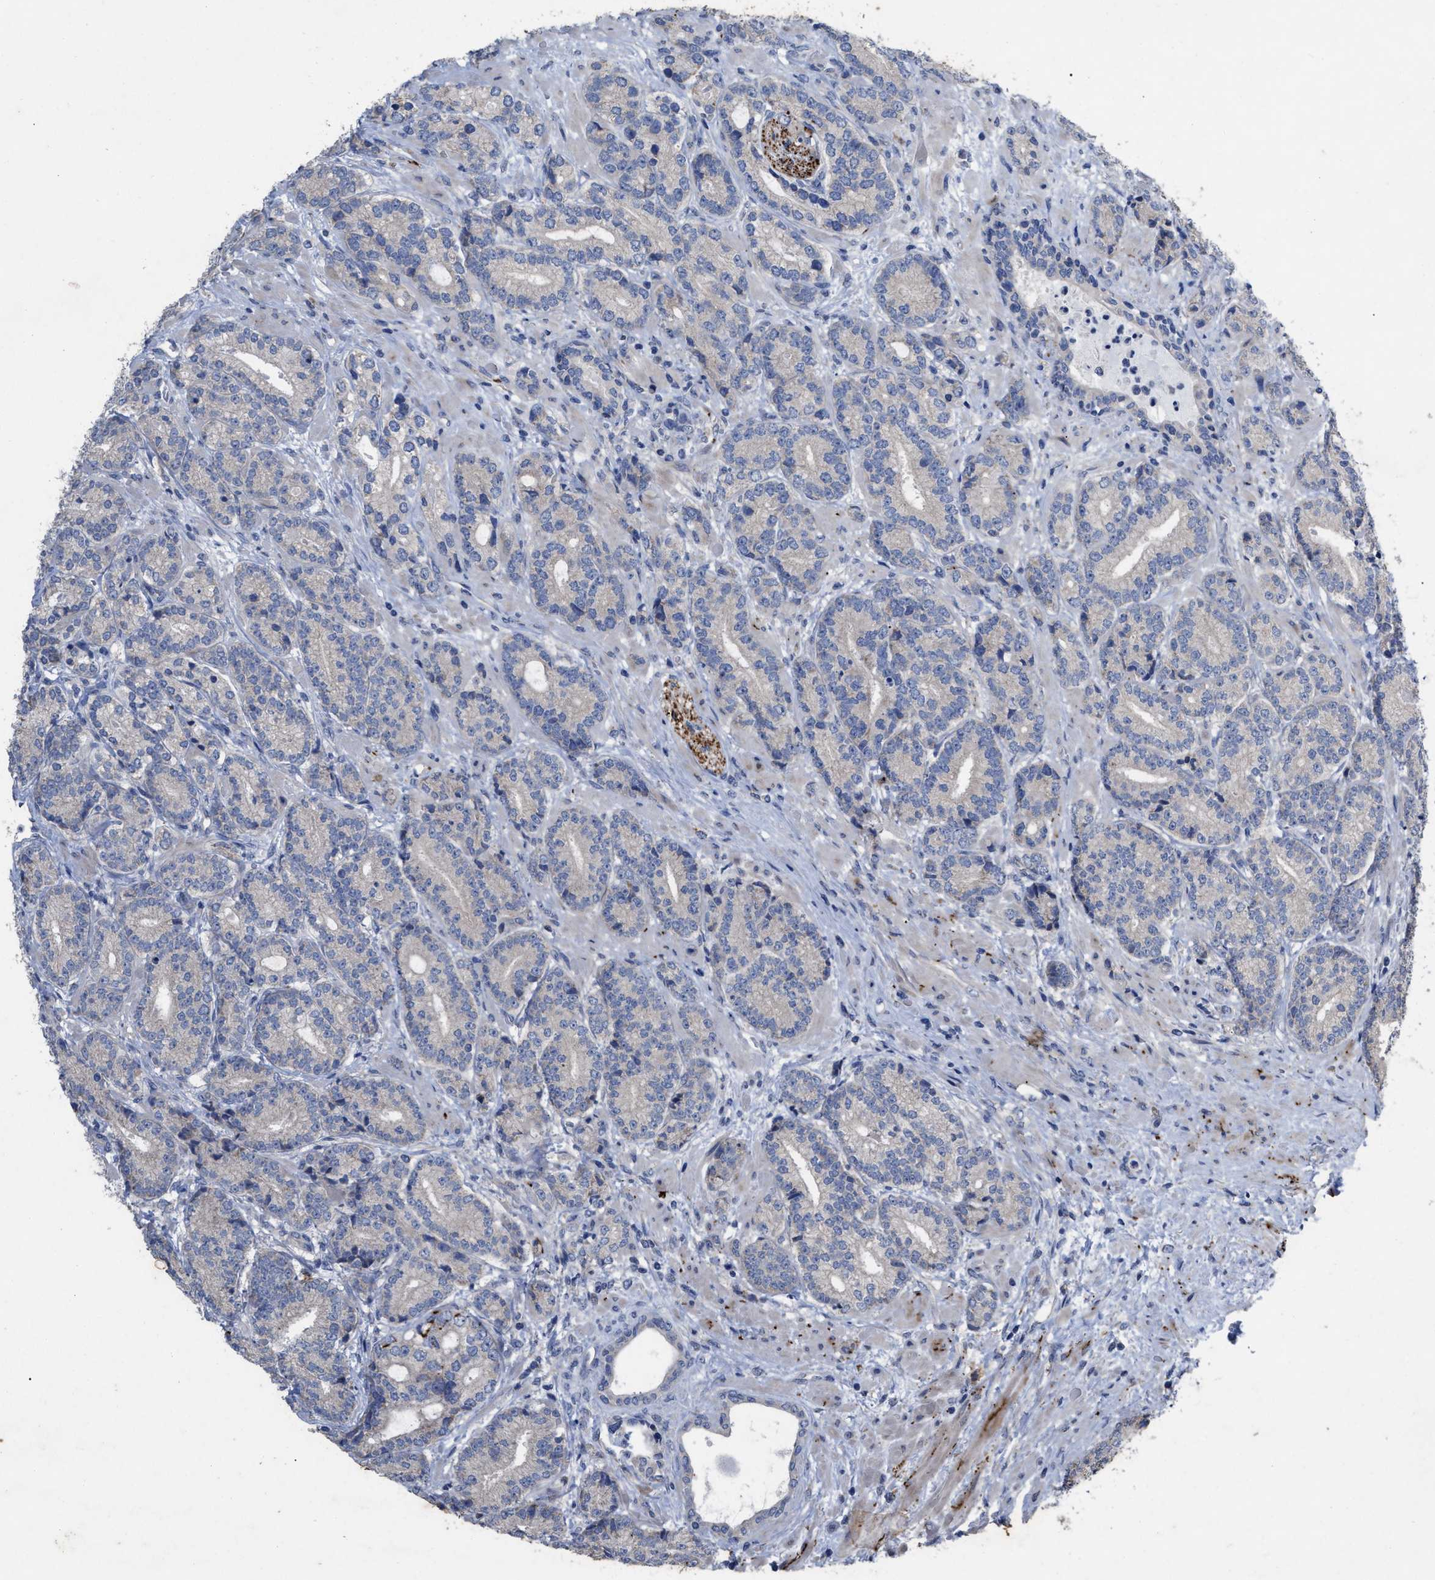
{"staining": {"intensity": "negative", "quantity": "none", "location": "none"}, "tissue": "prostate cancer", "cell_type": "Tumor cells", "image_type": "cancer", "snomed": [{"axis": "morphology", "description": "Adenocarcinoma, High grade"}, {"axis": "topography", "description": "Prostate"}], "caption": "IHC image of neoplastic tissue: prostate cancer stained with DAB (3,3'-diaminobenzidine) displays no significant protein staining in tumor cells.", "gene": "VIP", "patient": {"sex": "male", "age": 61}}